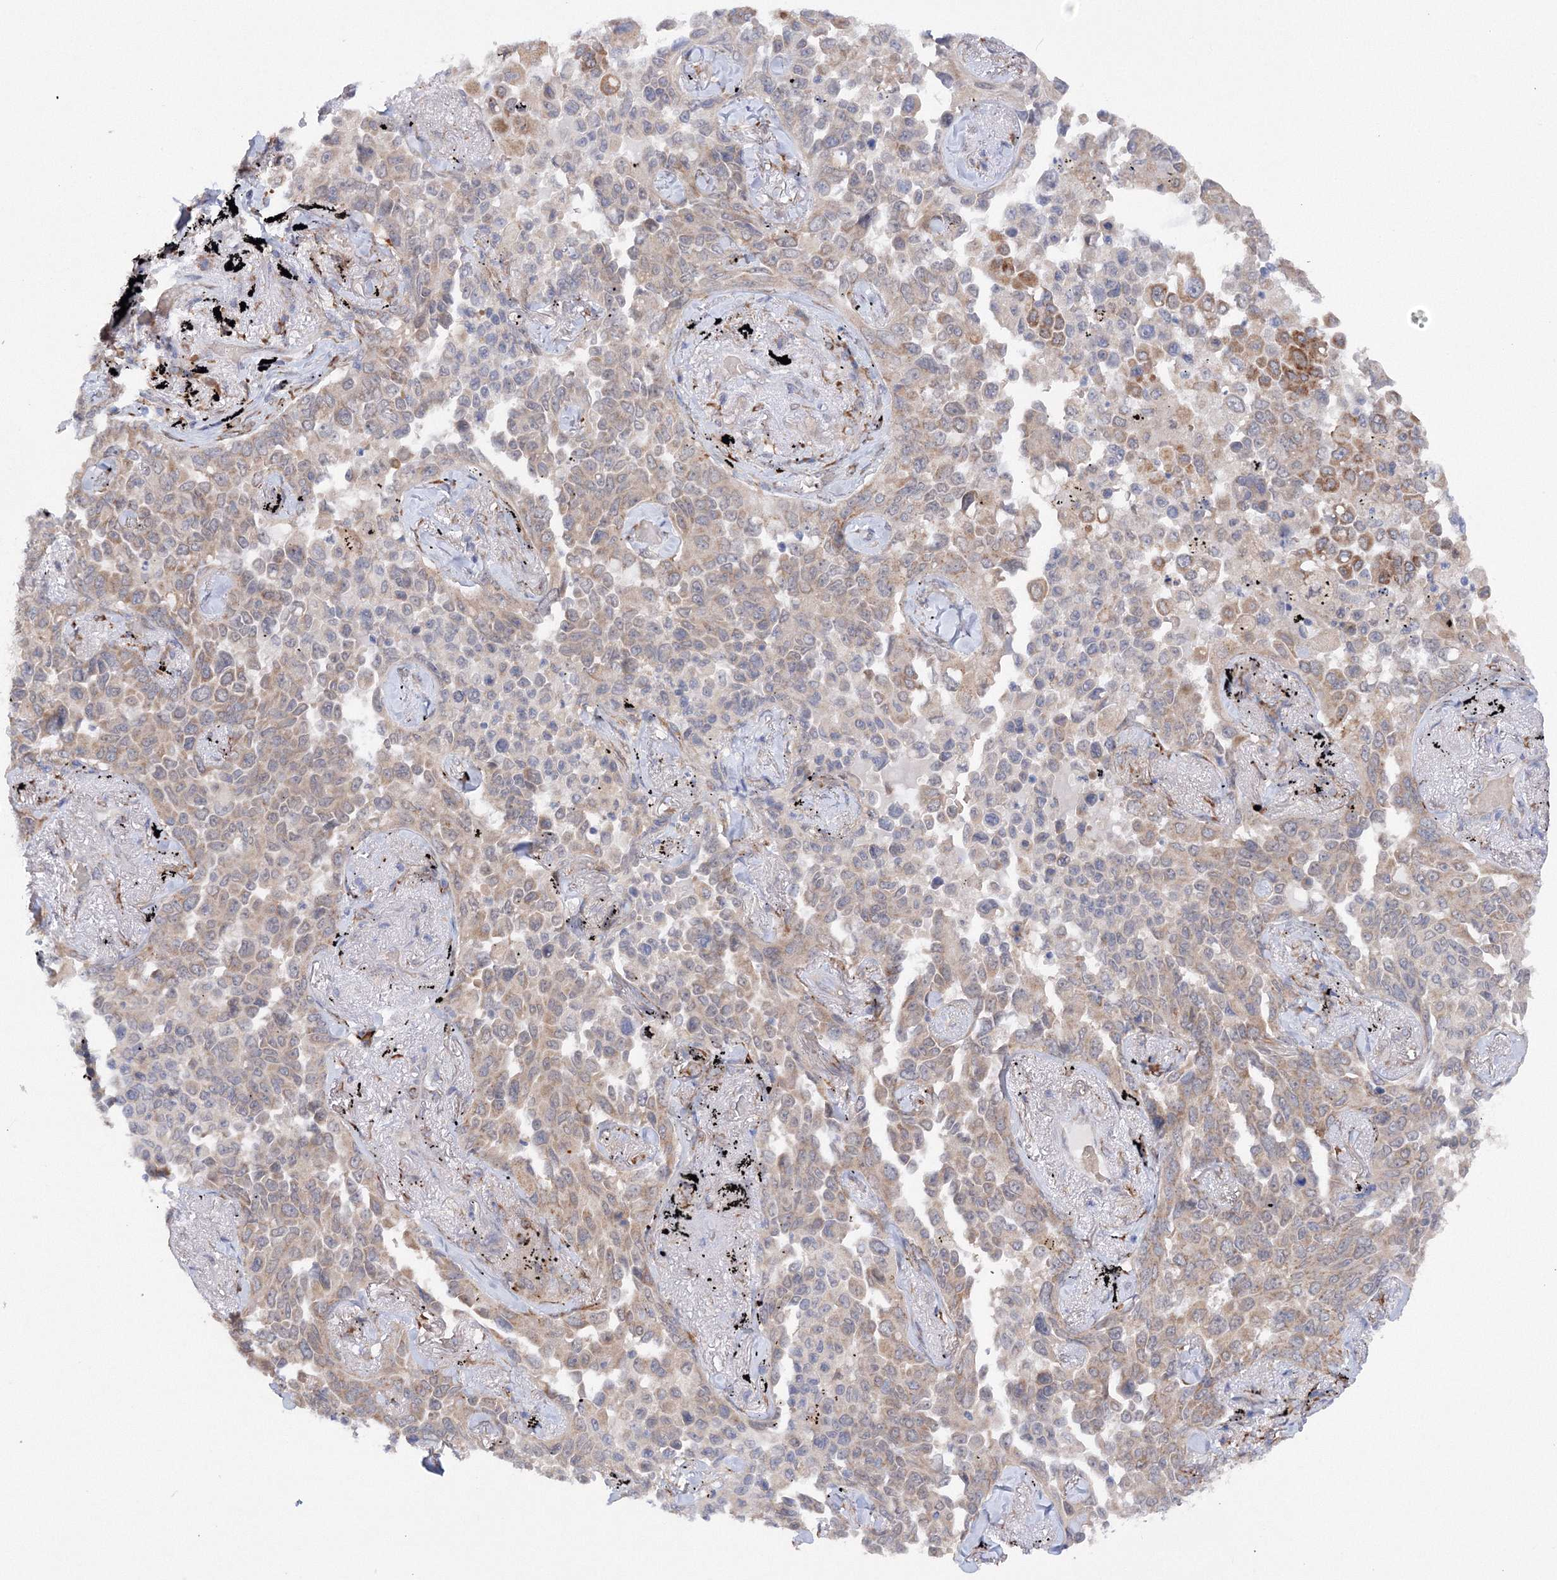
{"staining": {"intensity": "moderate", "quantity": "<25%", "location": "cytoplasmic/membranous"}, "tissue": "lung cancer", "cell_type": "Tumor cells", "image_type": "cancer", "snomed": [{"axis": "morphology", "description": "Adenocarcinoma, NOS"}, {"axis": "topography", "description": "Lung"}], "caption": "A photomicrograph of lung adenocarcinoma stained for a protein displays moderate cytoplasmic/membranous brown staining in tumor cells. Using DAB (3,3'-diaminobenzidine) (brown) and hematoxylin (blue) stains, captured at high magnification using brightfield microscopy.", "gene": "DIS3L2", "patient": {"sex": "female", "age": 67}}